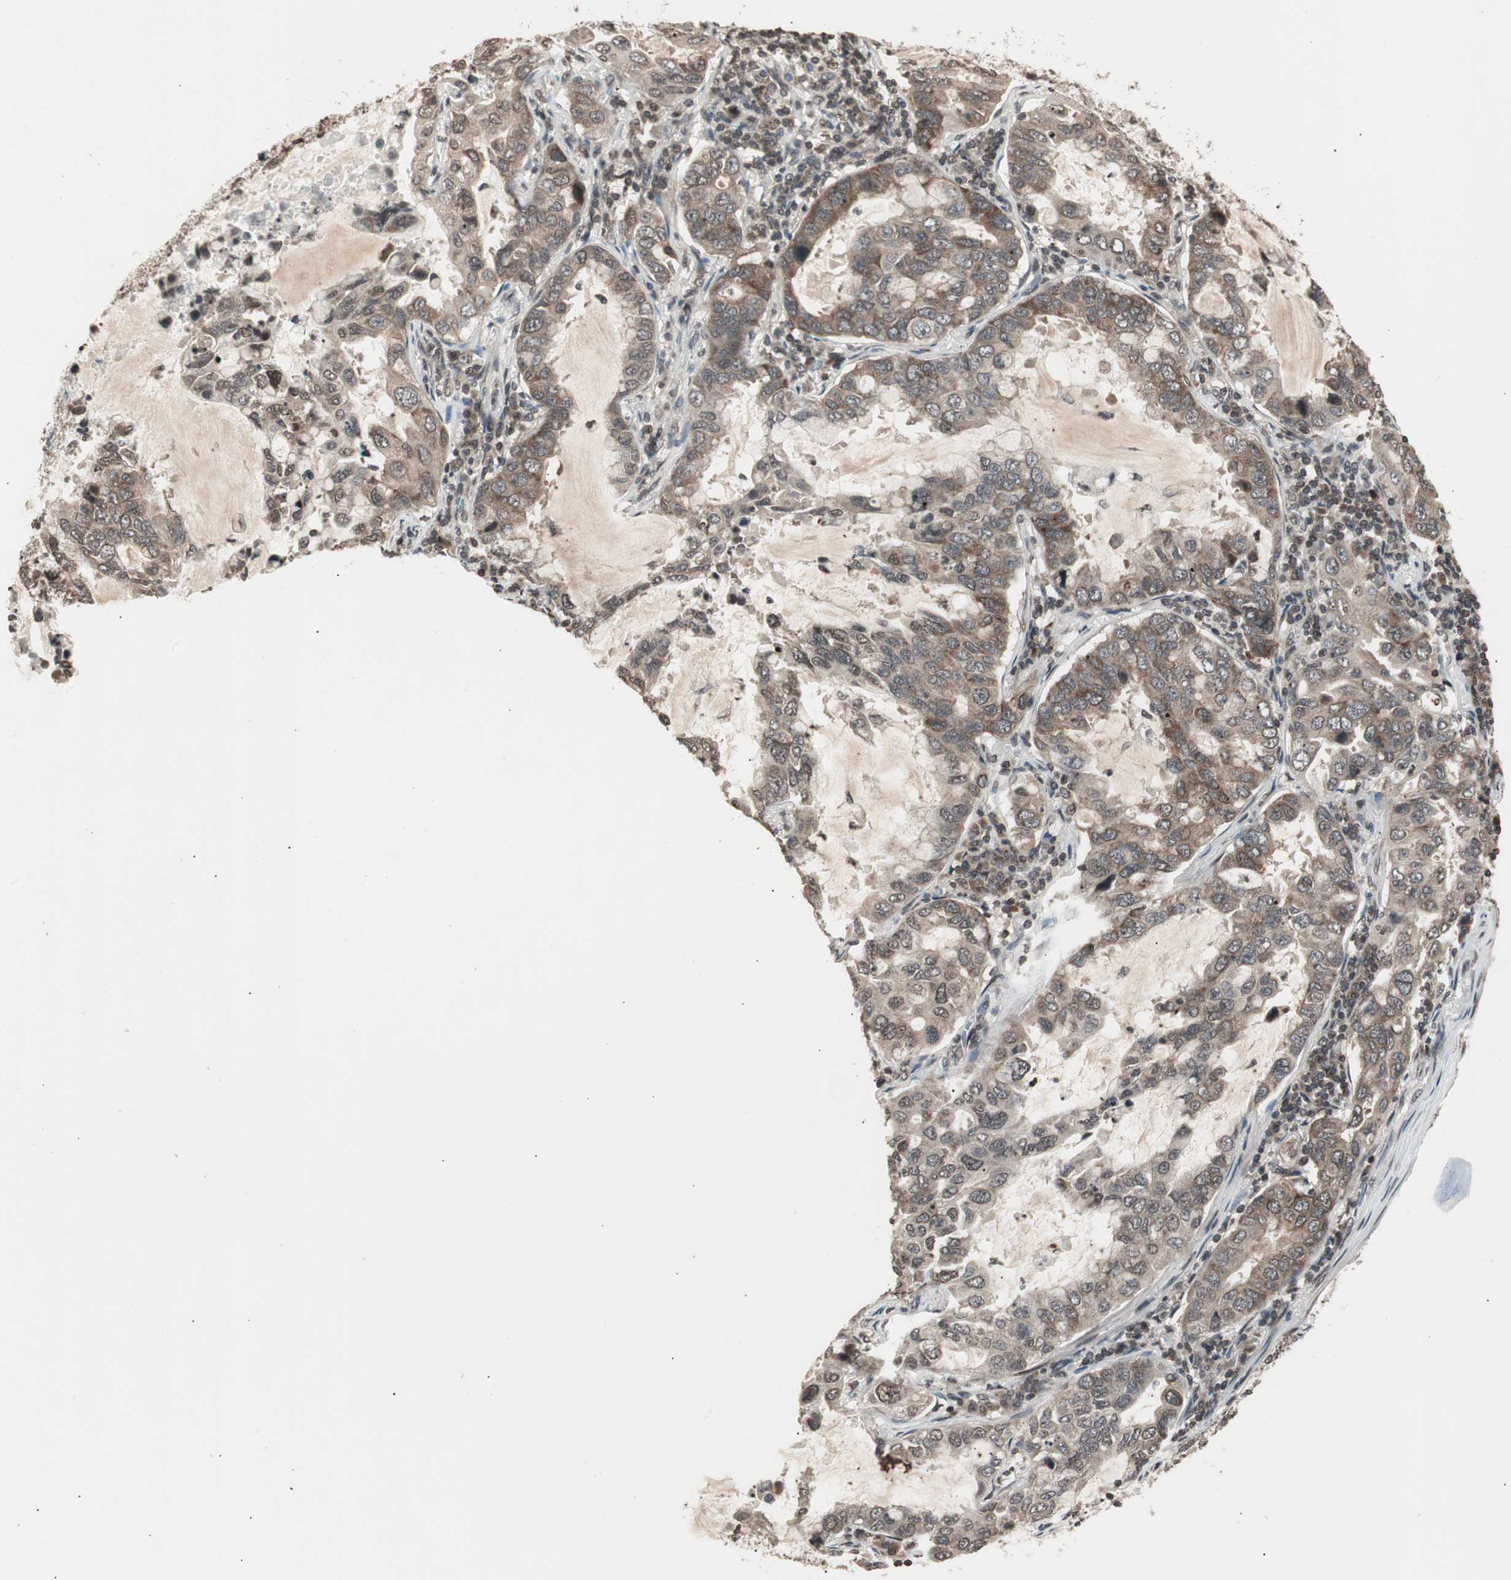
{"staining": {"intensity": "moderate", "quantity": ">75%", "location": "cytoplasmic/membranous"}, "tissue": "lung cancer", "cell_type": "Tumor cells", "image_type": "cancer", "snomed": [{"axis": "morphology", "description": "Adenocarcinoma, NOS"}, {"axis": "topography", "description": "Lung"}], "caption": "Lung cancer tissue displays moderate cytoplasmic/membranous positivity in about >75% of tumor cells, visualized by immunohistochemistry. (DAB (3,3'-diaminobenzidine) = brown stain, brightfield microscopy at high magnification).", "gene": "ZFC3H1", "patient": {"sex": "male", "age": 64}}